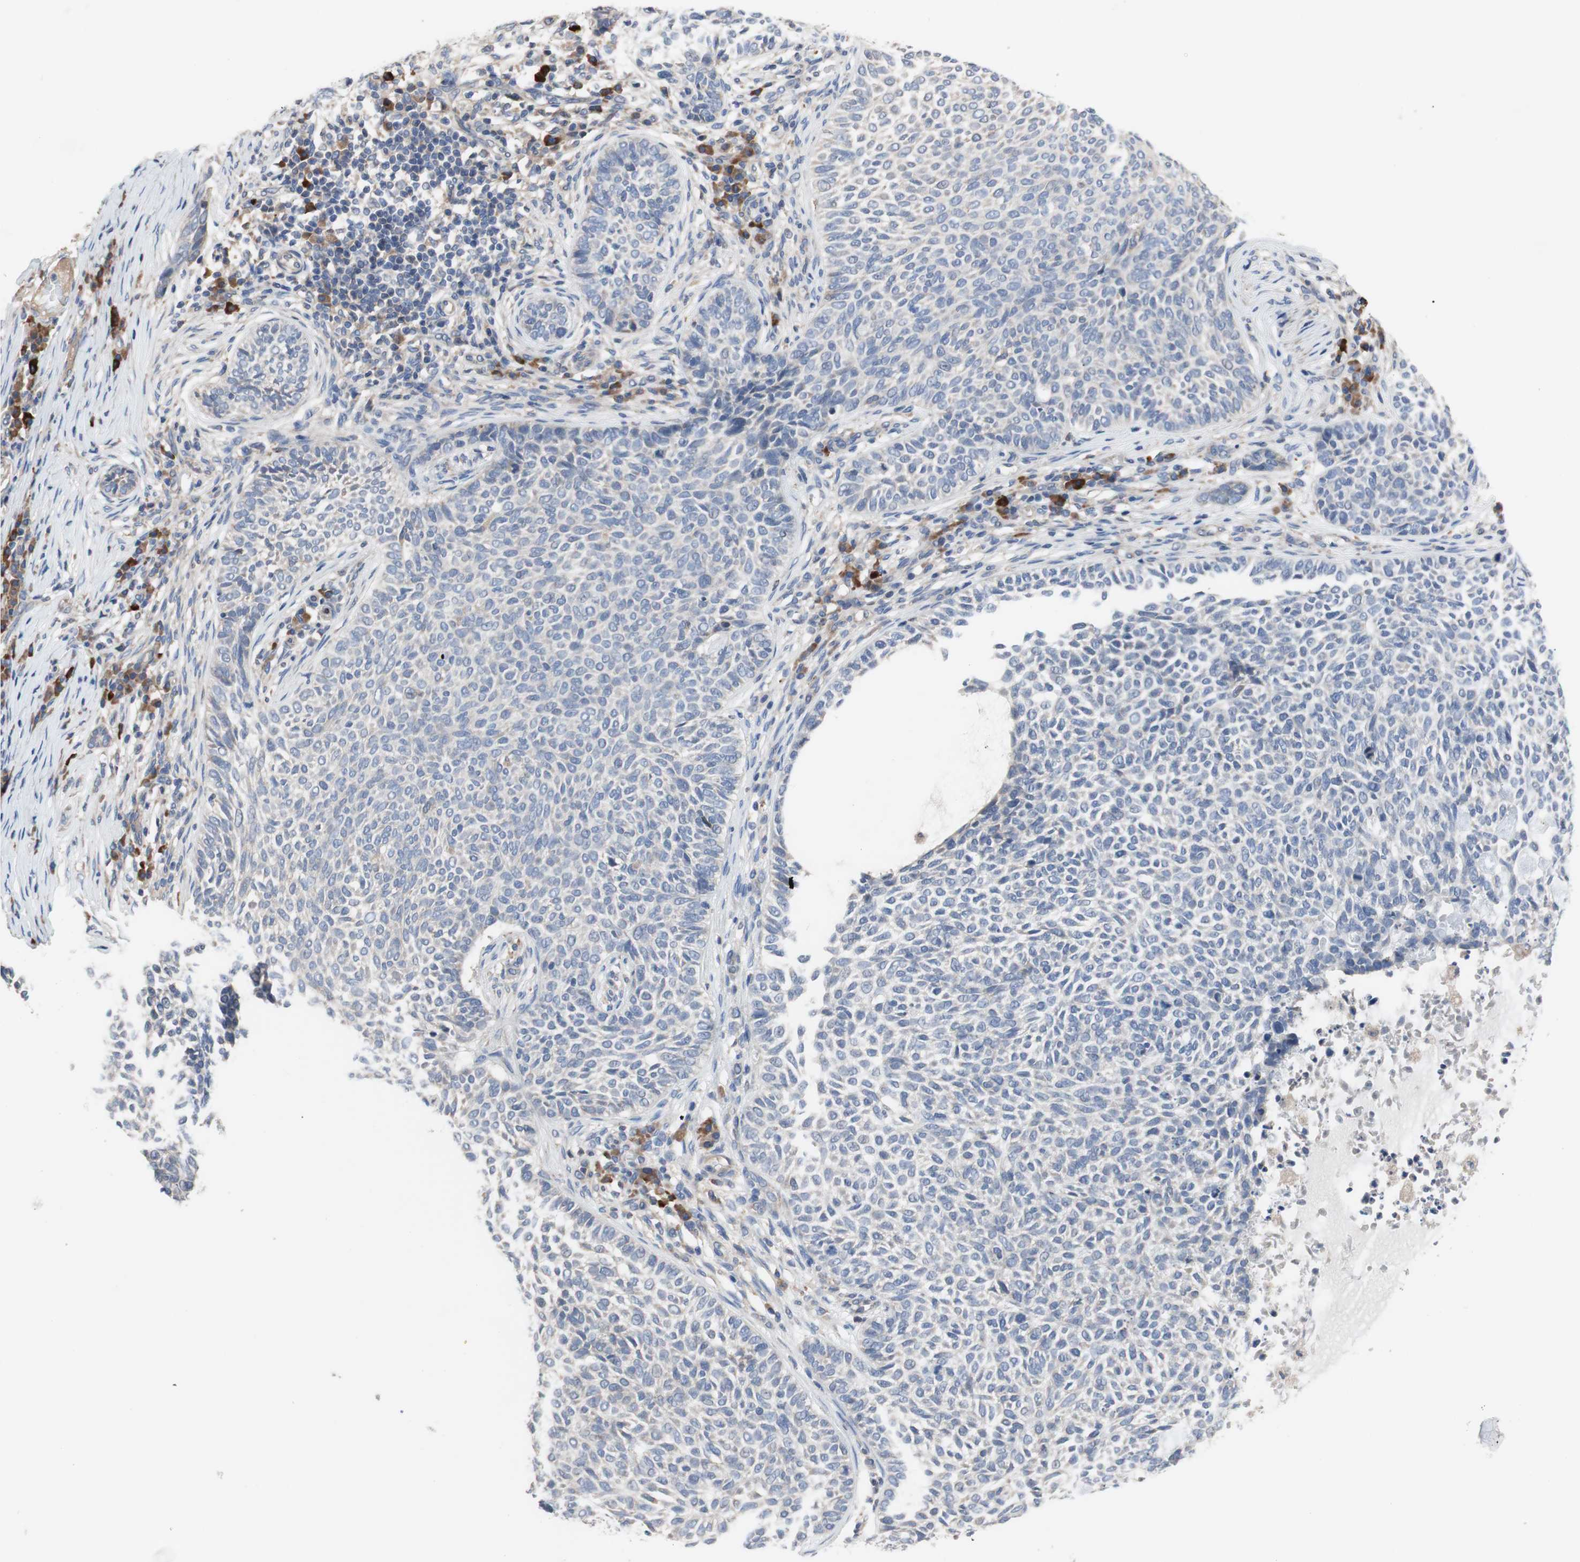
{"staining": {"intensity": "negative", "quantity": "none", "location": "none"}, "tissue": "skin cancer", "cell_type": "Tumor cells", "image_type": "cancer", "snomed": [{"axis": "morphology", "description": "Basal cell carcinoma"}, {"axis": "topography", "description": "Skin"}], "caption": "This photomicrograph is of skin basal cell carcinoma stained with immunohistochemistry to label a protein in brown with the nuclei are counter-stained blue. There is no positivity in tumor cells.", "gene": "TTC14", "patient": {"sex": "male", "age": 87}}